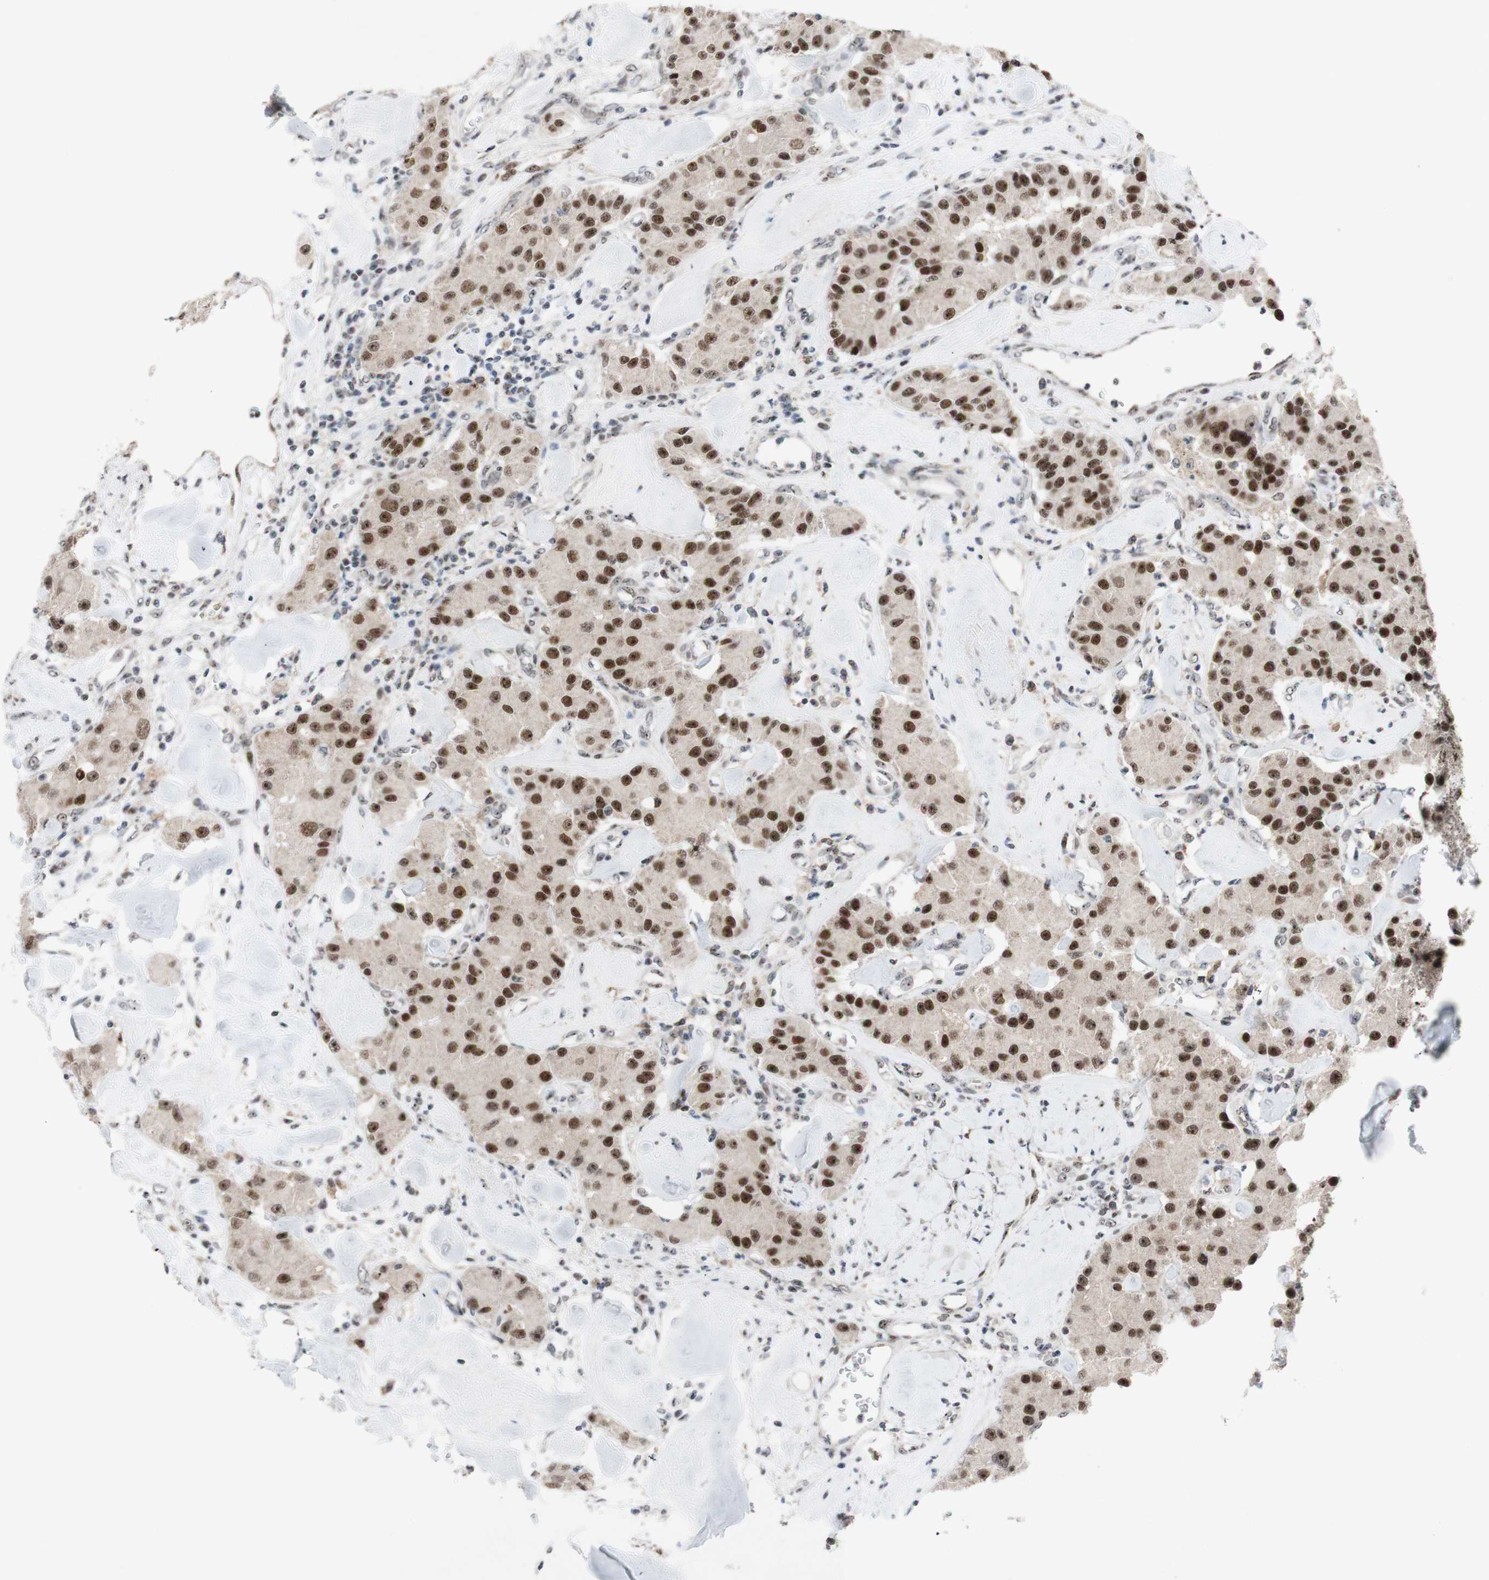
{"staining": {"intensity": "strong", "quantity": ">75%", "location": "nuclear"}, "tissue": "carcinoid", "cell_type": "Tumor cells", "image_type": "cancer", "snomed": [{"axis": "morphology", "description": "Carcinoid, malignant, NOS"}, {"axis": "topography", "description": "Pancreas"}], "caption": "A brown stain highlights strong nuclear positivity of a protein in human carcinoid tumor cells.", "gene": "POLR1A", "patient": {"sex": "male", "age": 41}}